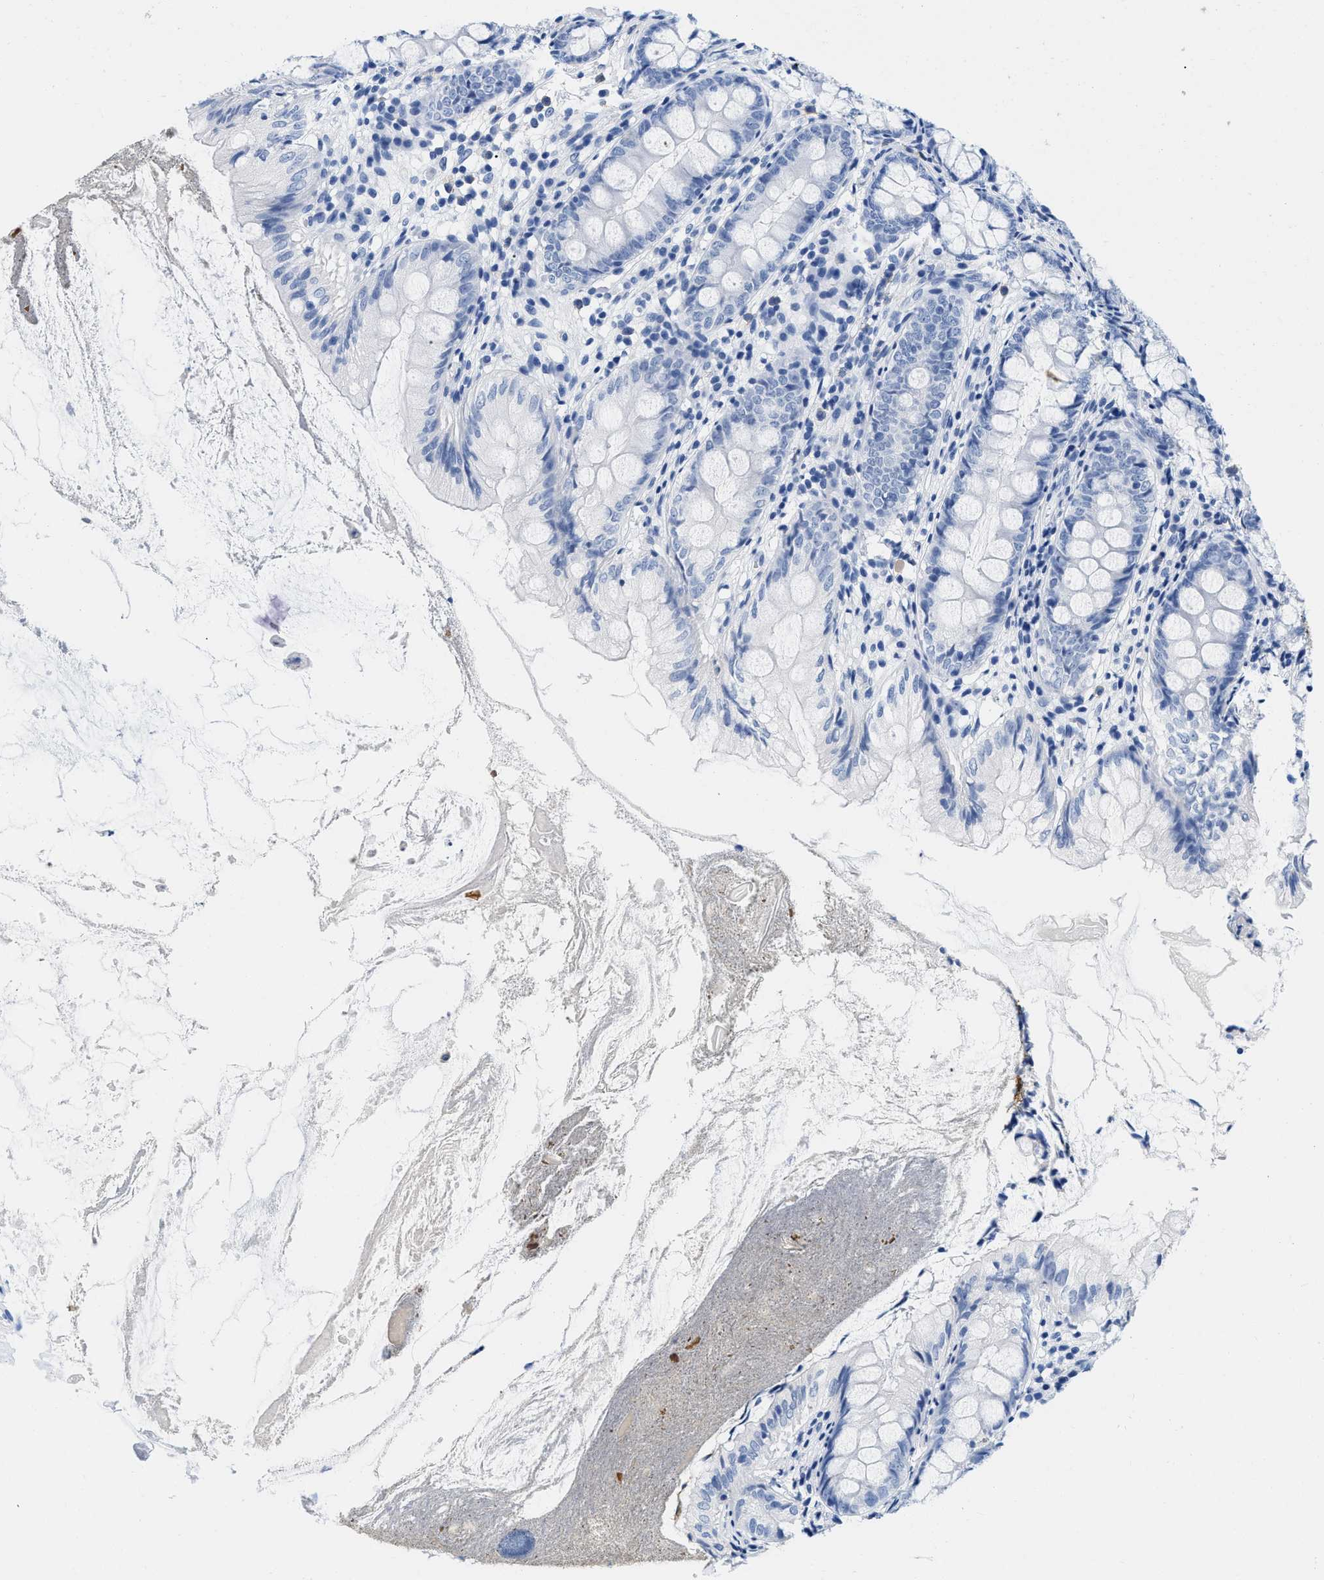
{"staining": {"intensity": "negative", "quantity": "none", "location": "none"}, "tissue": "appendix", "cell_type": "Glandular cells", "image_type": "normal", "snomed": [{"axis": "morphology", "description": "Normal tissue, NOS"}, {"axis": "topography", "description": "Appendix"}], "caption": "This histopathology image is of normal appendix stained with immunohistochemistry (IHC) to label a protein in brown with the nuclei are counter-stained blue. There is no positivity in glandular cells.", "gene": "CR1", "patient": {"sex": "female", "age": 77}}